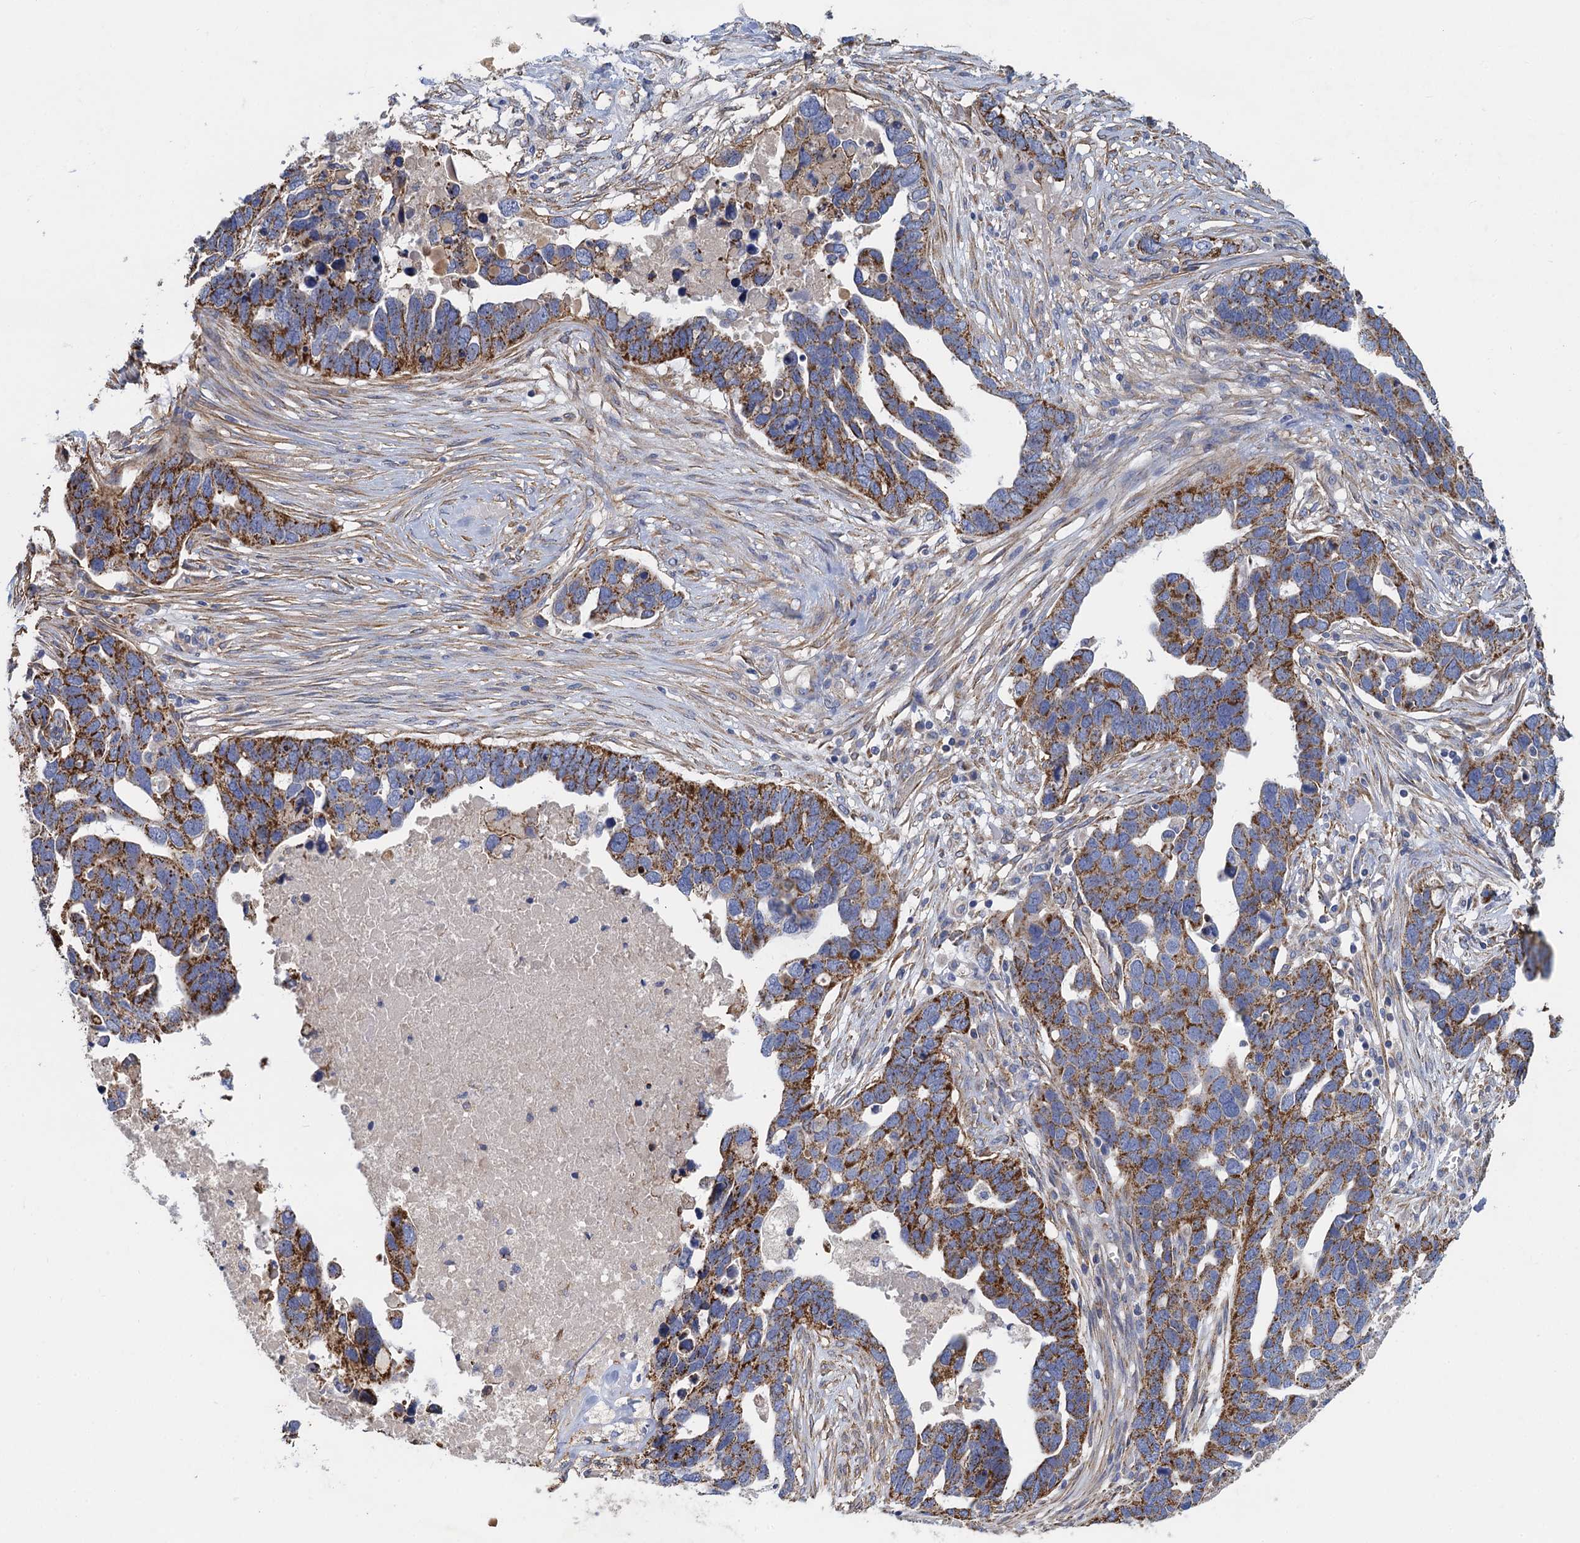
{"staining": {"intensity": "strong", "quantity": "25%-75%", "location": "cytoplasmic/membranous"}, "tissue": "ovarian cancer", "cell_type": "Tumor cells", "image_type": "cancer", "snomed": [{"axis": "morphology", "description": "Cystadenocarcinoma, serous, NOS"}, {"axis": "topography", "description": "Ovary"}], "caption": "Ovarian cancer (serous cystadenocarcinoma) stained with DAB immunohistochemistry shows high levels of strong cytoplasmic/membranous staining in approximately 25%-75% of tumor cells.", "gene": "GCSH", "patient": {"sex": "female", "age": 54}}